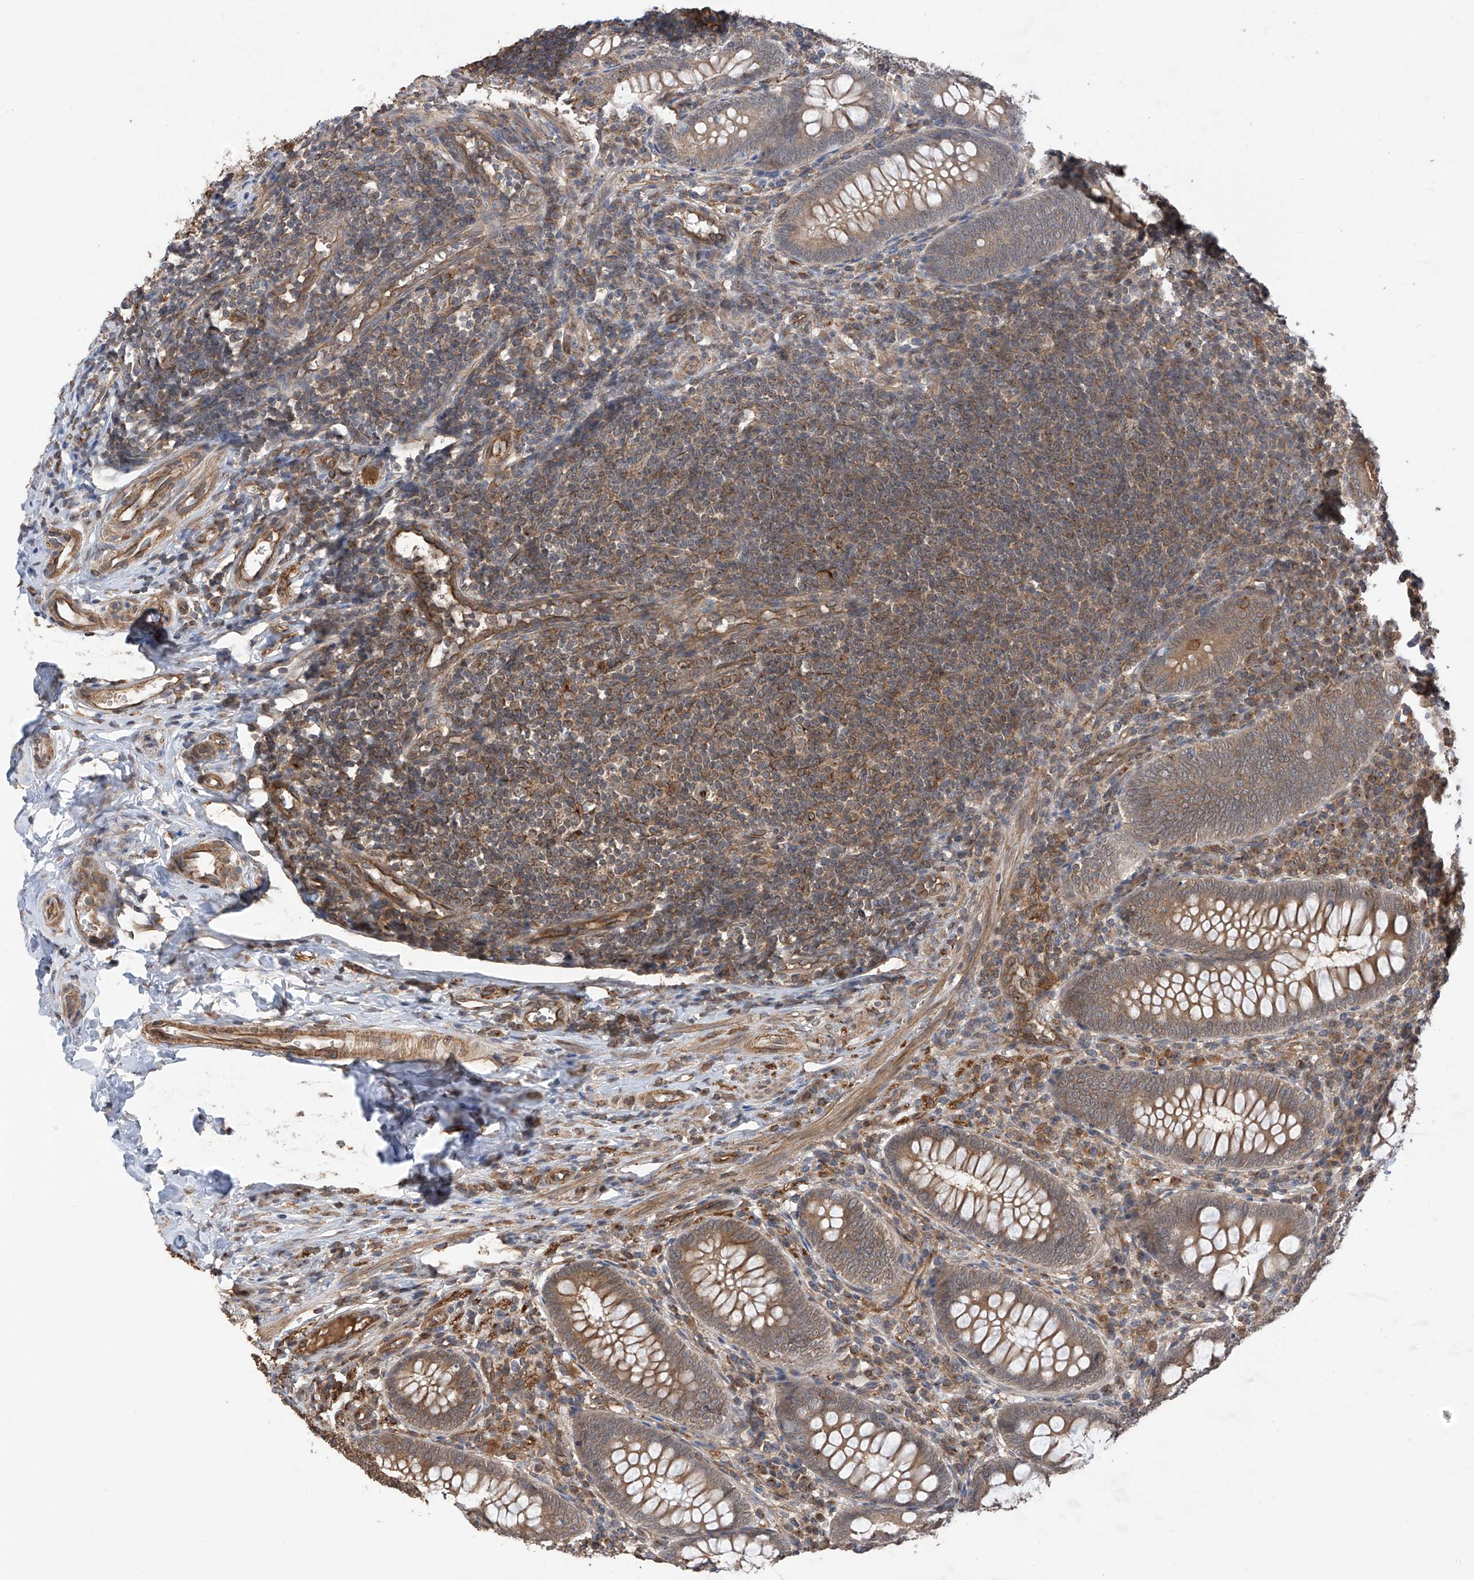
{"staining": {"intensity": "moderate", "quantity": ">75%", "location": "cytoplasmic/membranous"}, "tissue": "appendix", "cell_type": "Glandular cells", "image_type": "normal", "snomed": [{"axis": "morphology", "description": "Normal tissue, NOS"}, {"axis": "topography", "description": "Appendix"}], "caption": "The micrograph reveals staining of normal appendix, revealing moderate cytoplasmic/membranous protein staining (brown color) within glandular cells.", "gene": "RPAIN", "patient": {"sex": "male", "age": 14}}